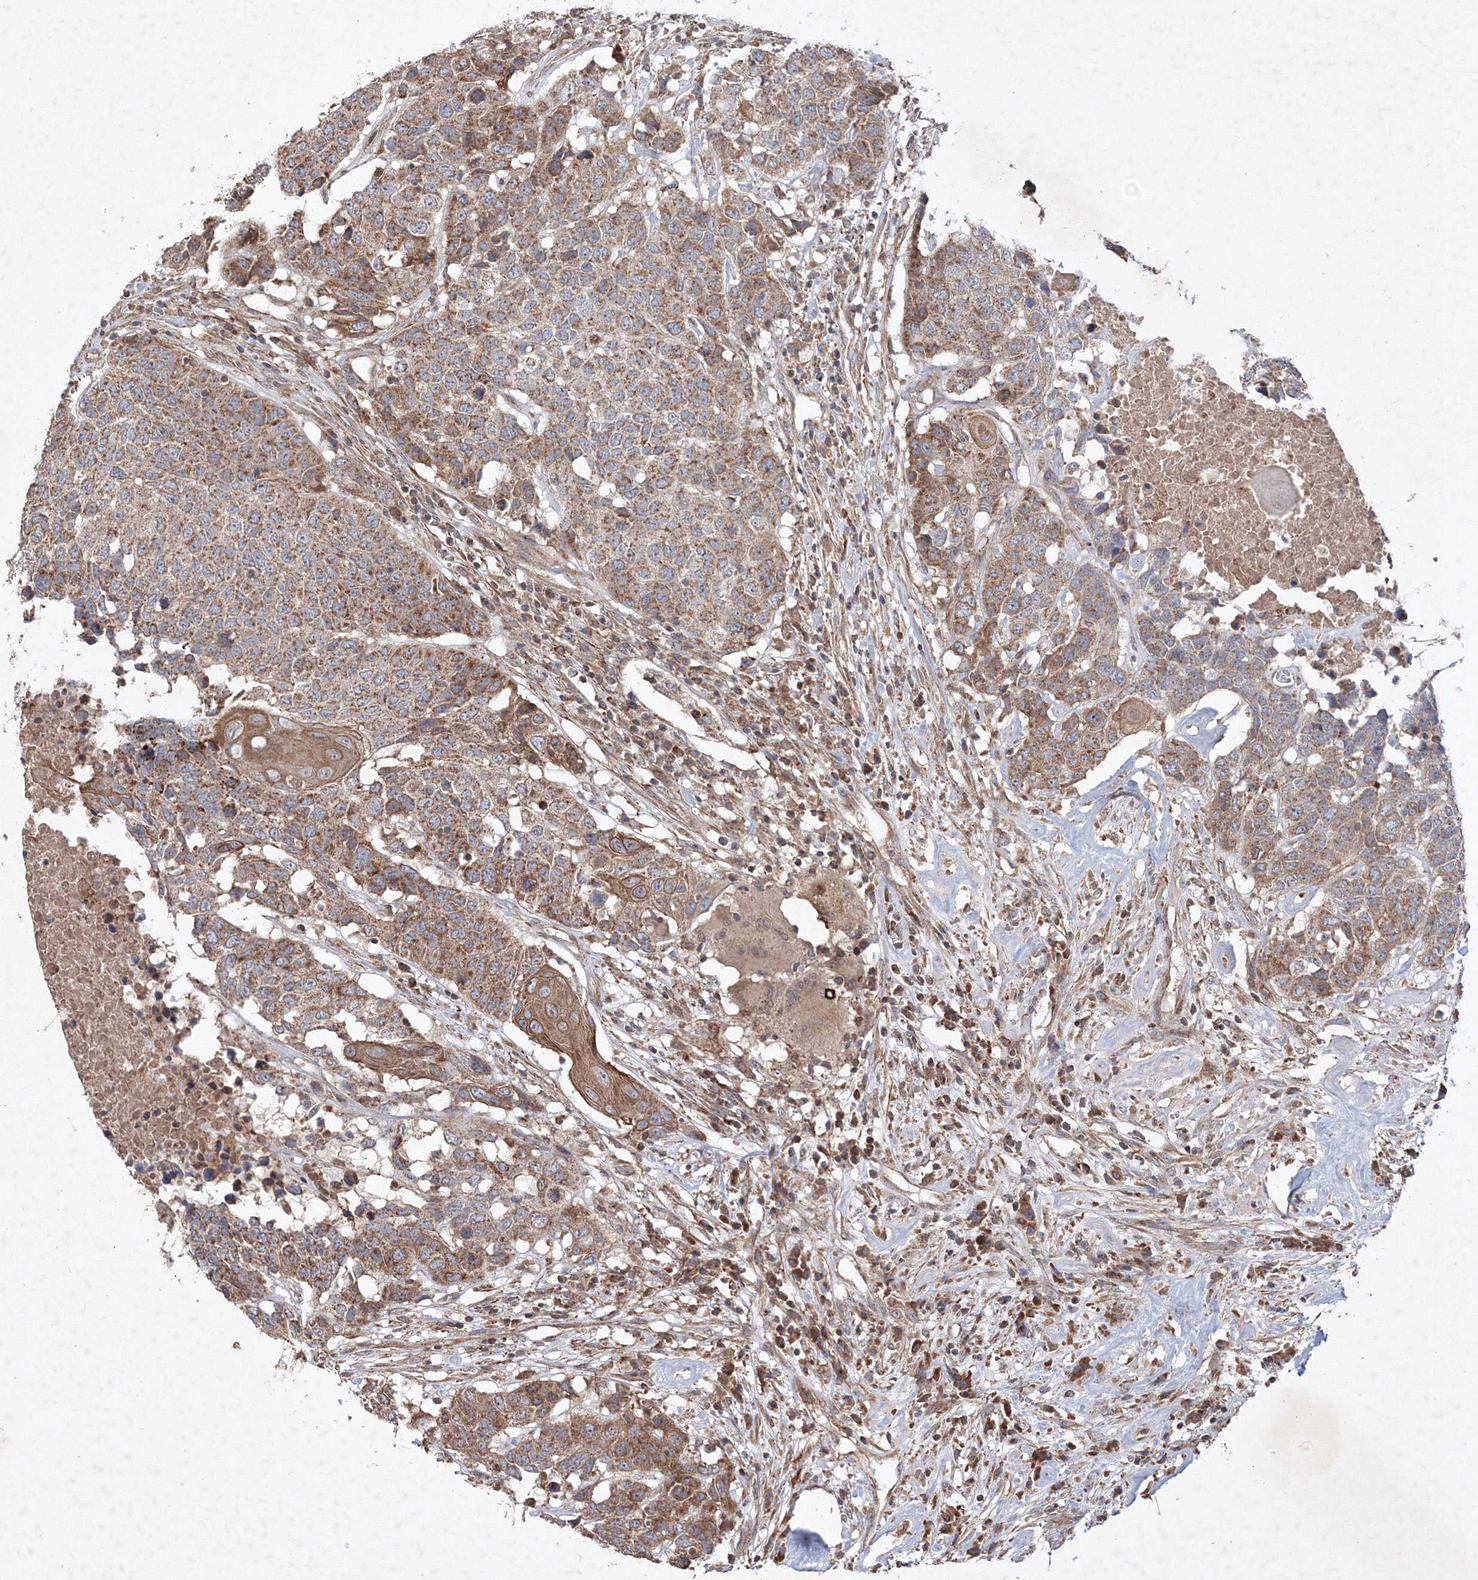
{"staining": {"intensity": "moderate", "quantity": ">75%", "location": "cytoplasmic/membranous"}, "tissue": "head and neck cancer", "cell_type": "Tumor cells", "image_type": "cancer", "snomed": [{"axis": "morphology", "description": "Squamous cell carcinoma, NOS"}, {"axis": "topography", "description": "Head-Neck"}], "caption": "A brown stain labels moderate cytoplasmic/membranous staining of a protein in human head and neck cancer (squamous cell carcinoma) tumor cells.", "gene": "NOA1", "patient": {"sex": "male", "age": 66}}